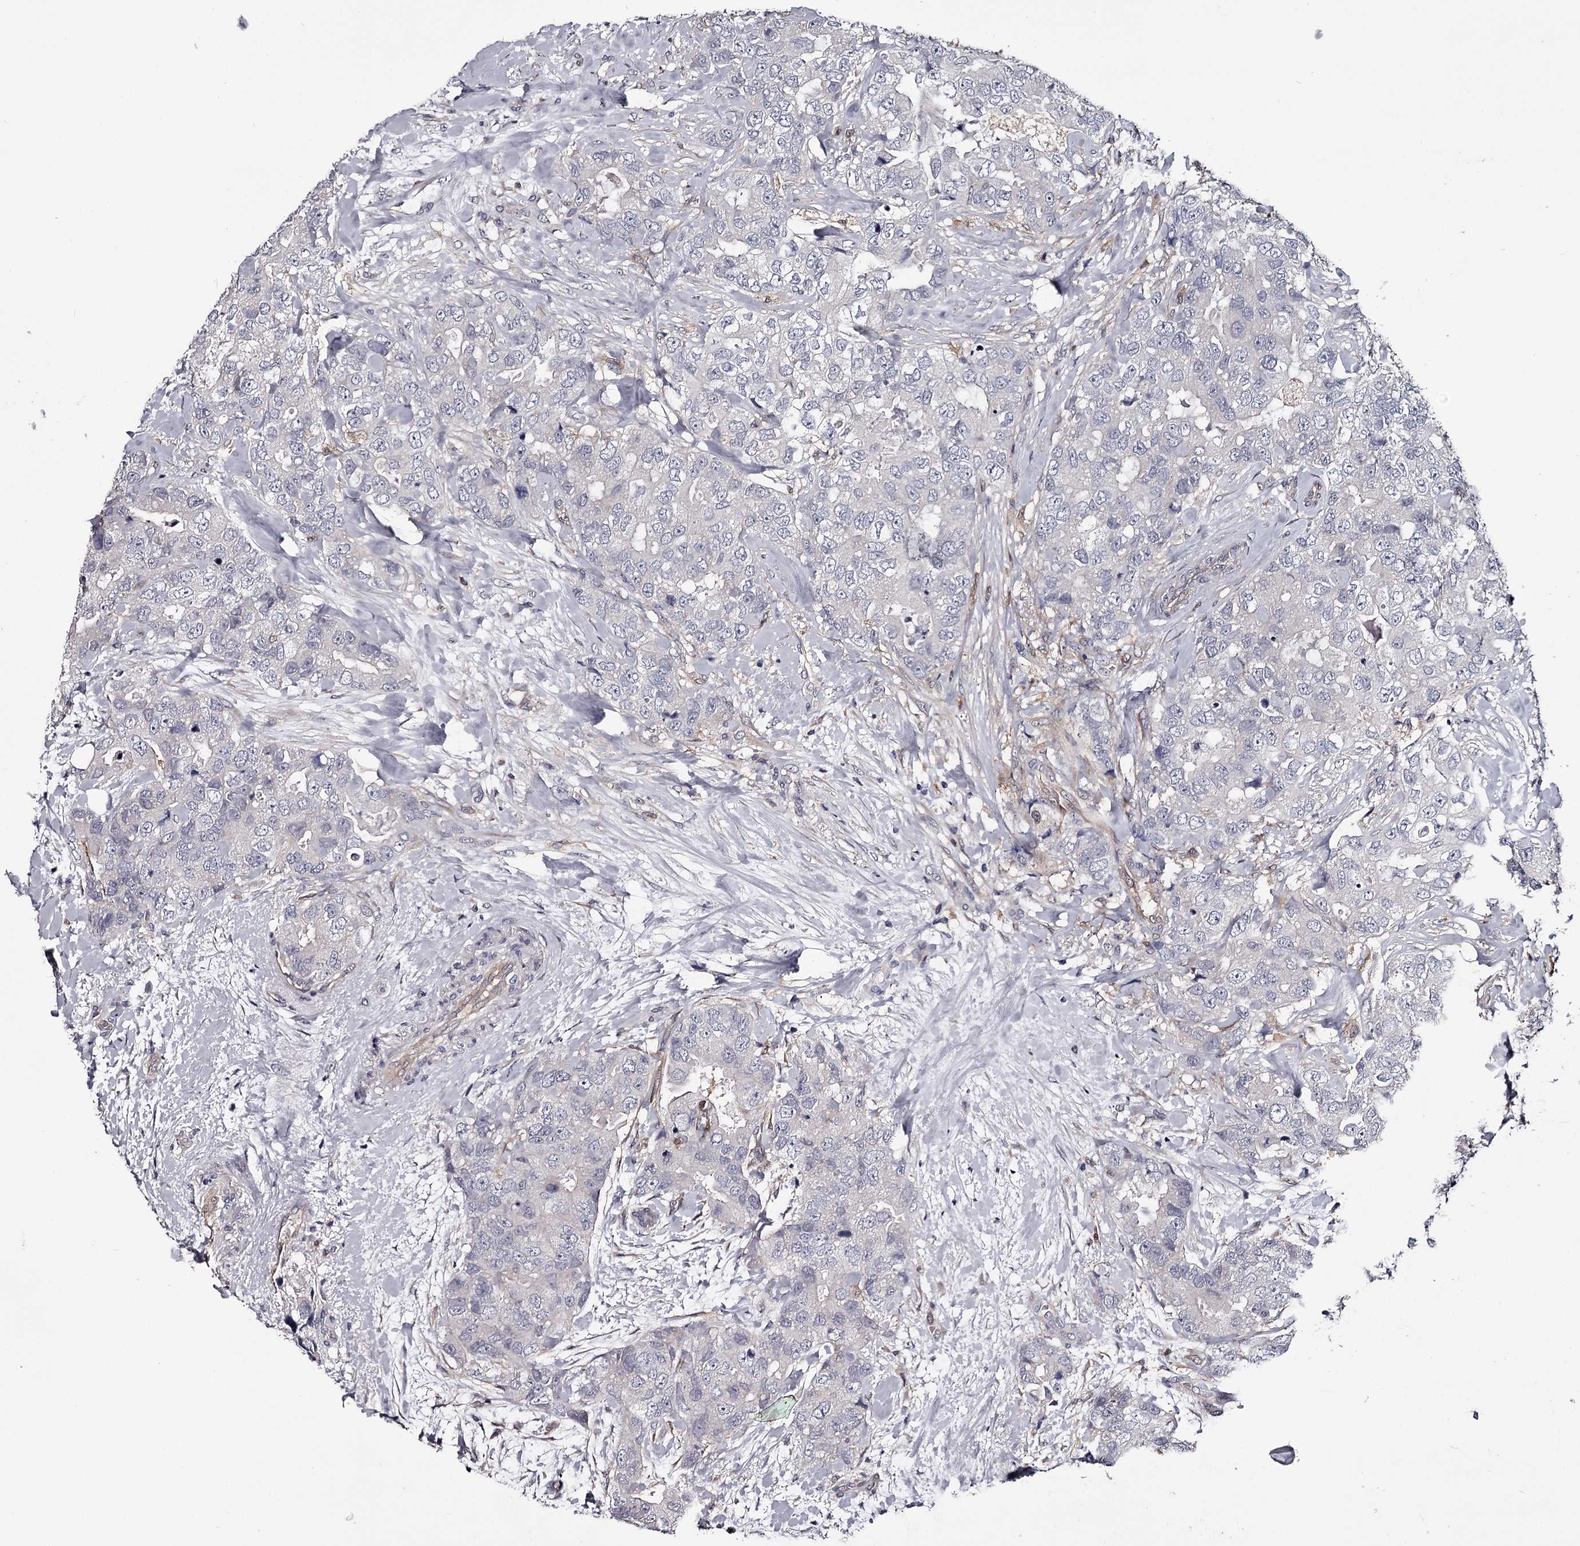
{"staining": {"intensity": "negative", "quantity": "none", "location": "none"}, "tissue": "breast cancer", "cell_type": "Tumor cells", "image_type": "cancer", "snomed": [{"axis": "morphology", "description": "Duct carcinoma"}, {"axis": "topography", "description": "Breast"}], "caption": "Invasive ductal carcinoma (breast) stained for a protein using immunohistochemistry demonstrates no positivity tumor cells.", "gene": "GSTO1", "patient": {"sex": "female", "age": 62}}